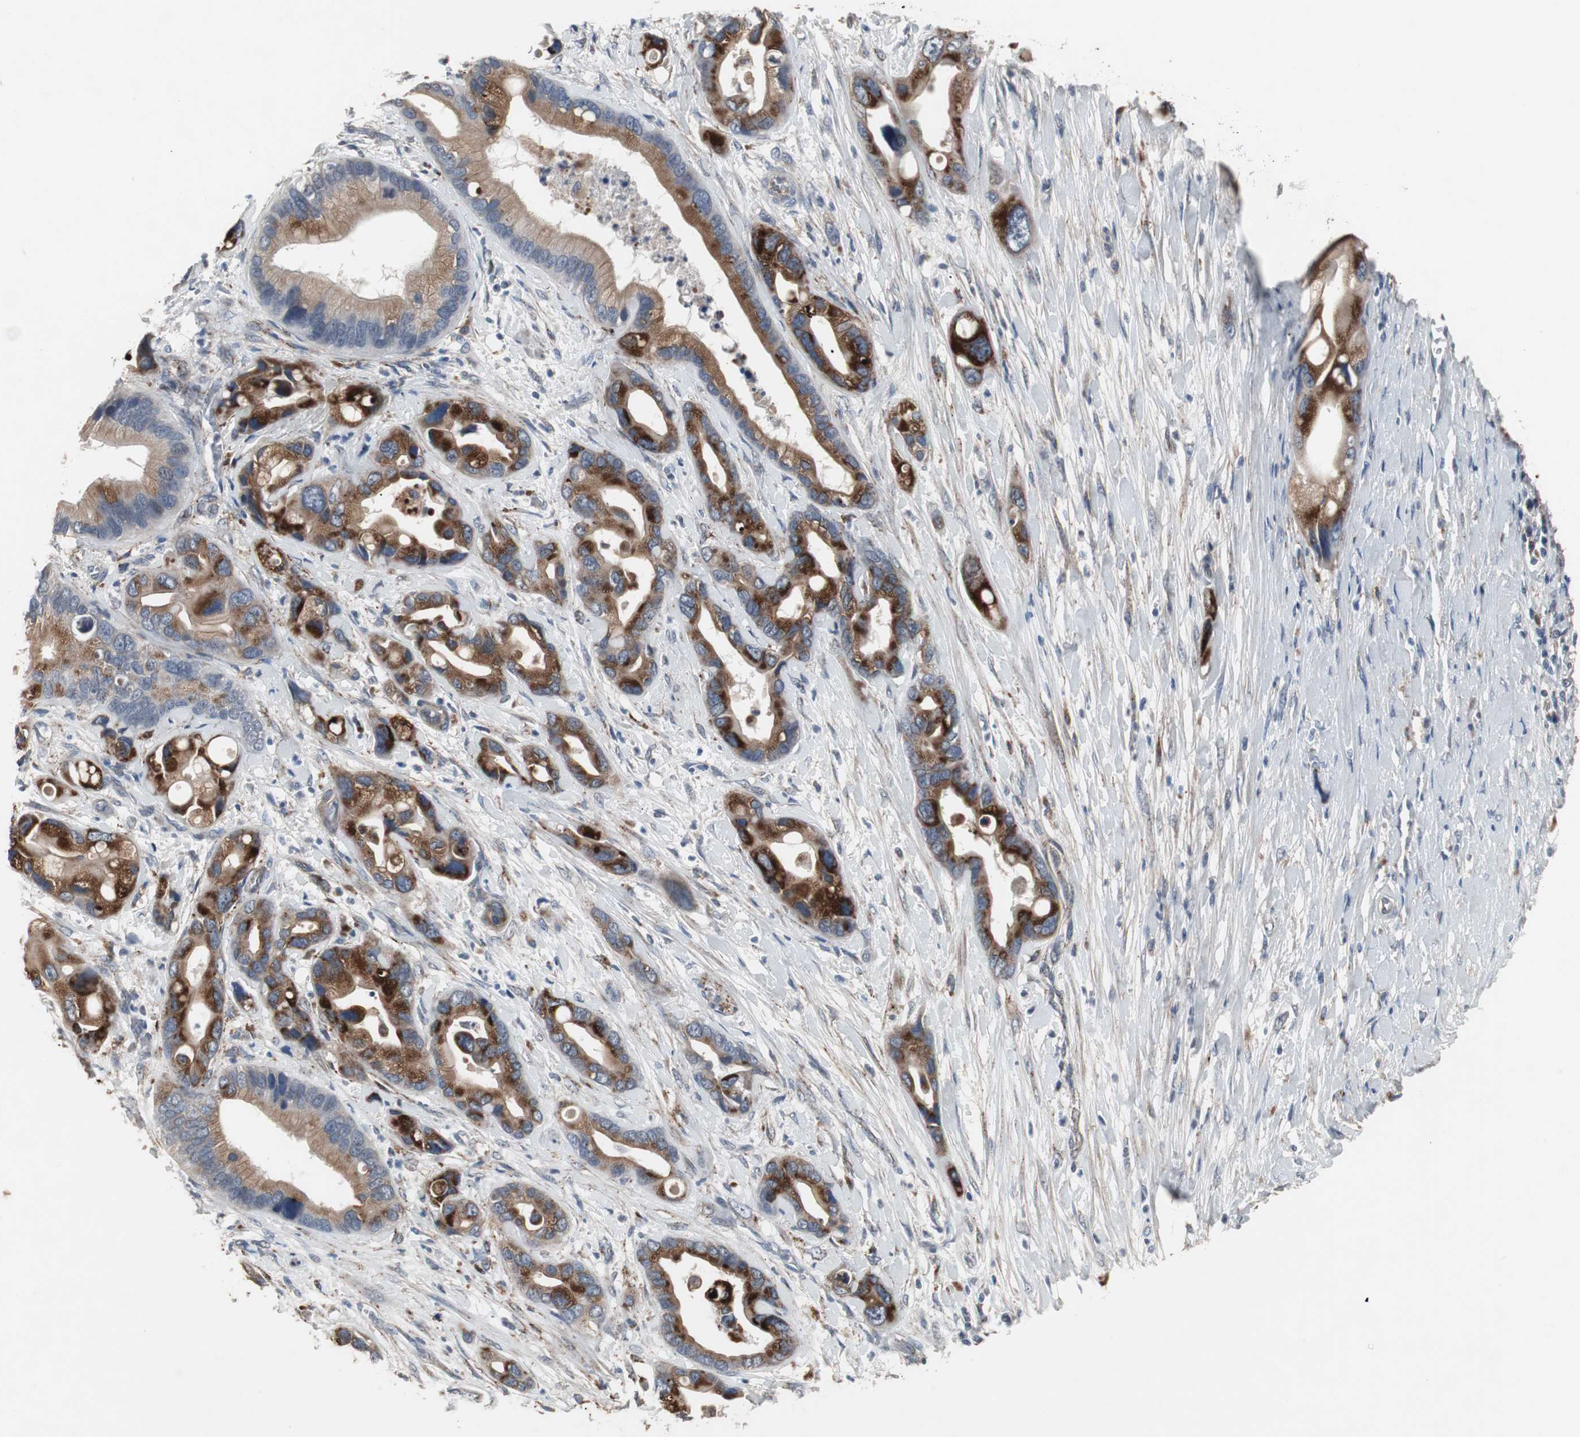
{"staining": {"intensity": "strong", "quantity": ">75%", "location": "cytoplasmic/membranous"}, "tissue": "pancreatic cancer", "cell_type": "Tumor cells", "image_type": "cancer", "snomed": [{"axis": "morphology", "description": "Adenocarcinoma, NOS"}, {"axis": "topography", "description": "Pancreas"}], "caption": "Adenocarcinoma (pancreatic) stained with a brown dye reveals strong cytoplasmic/membranous positive staining in approximately >75% of tumor cells.", "gene": "GBA1", "patient": {"sex": "female", "age": 77}}